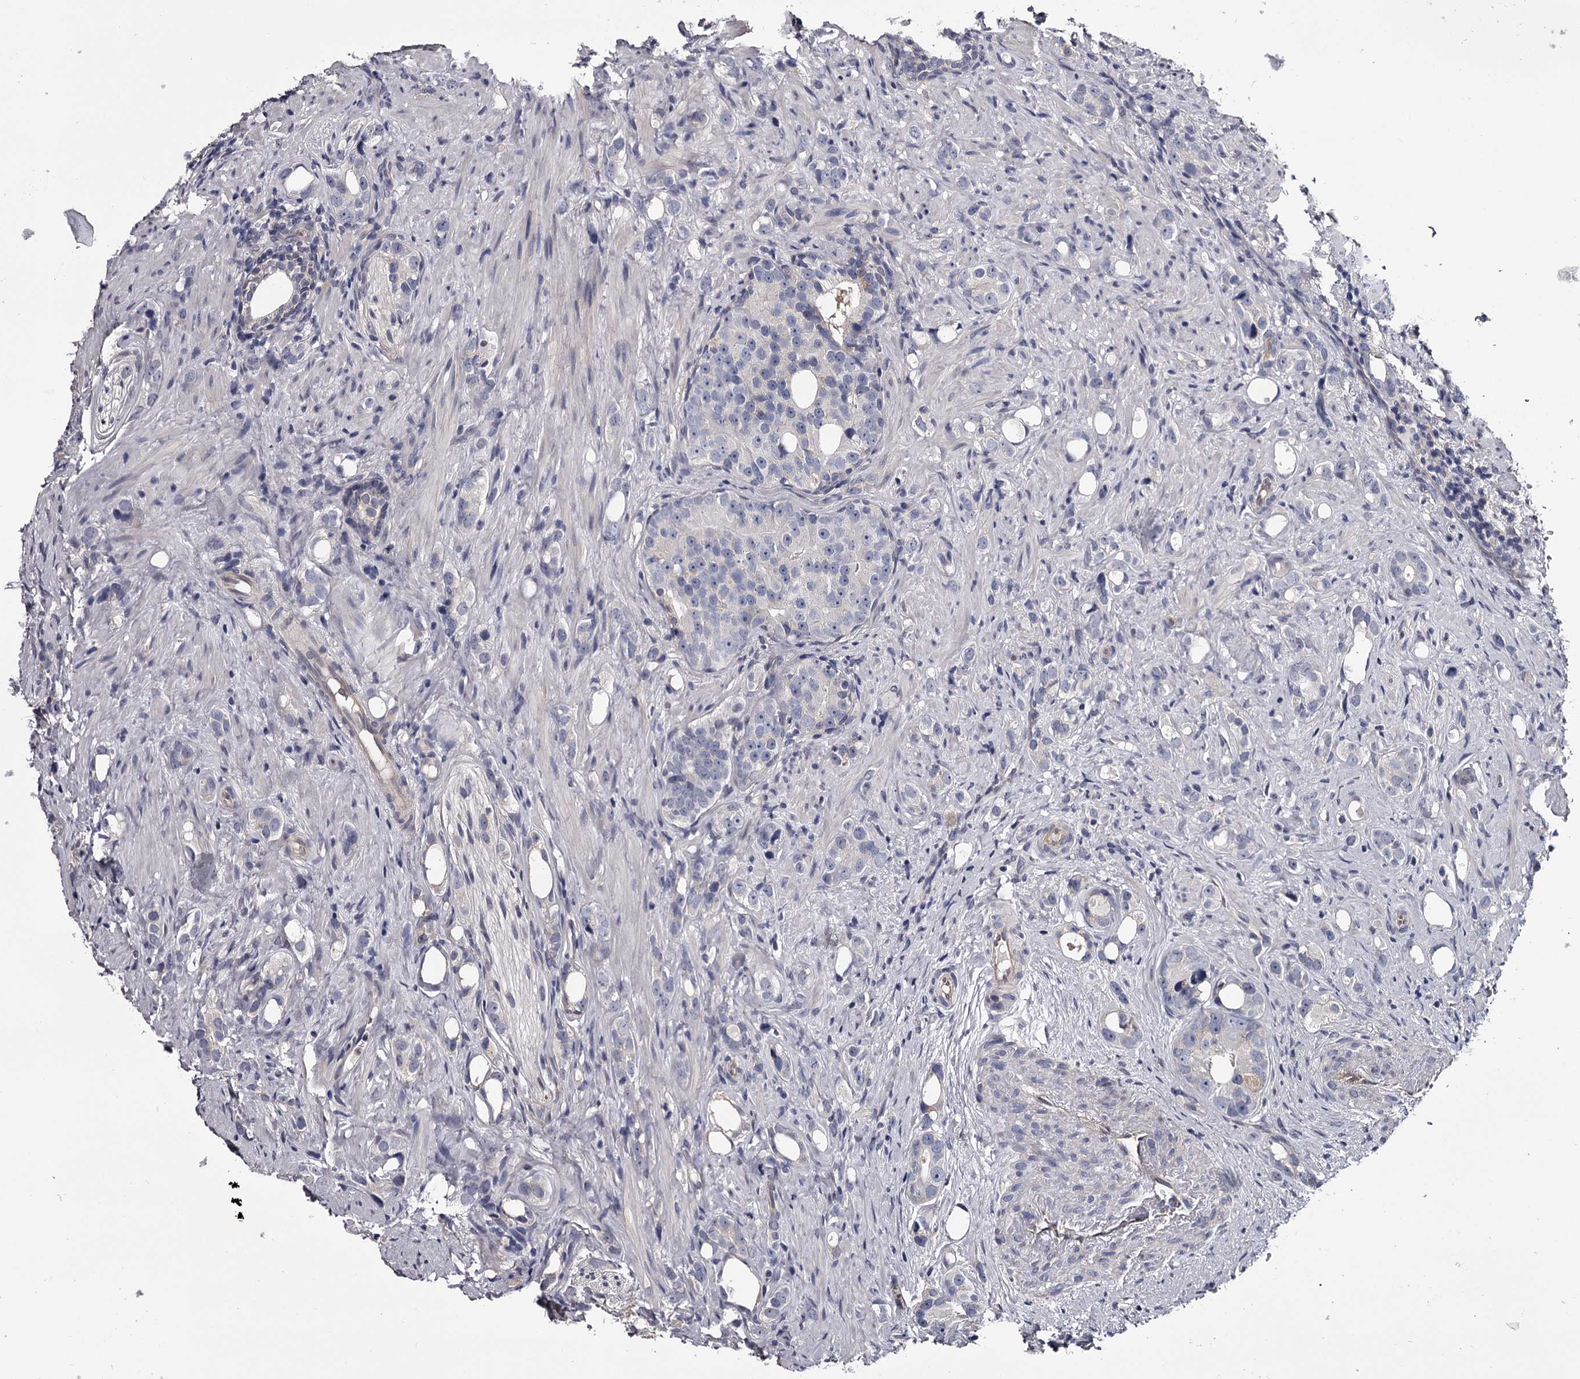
{"staining": {"intensity": "negative", "quantity": "none", "location": "none"}, "tissue": "prostate cancer", "cell_type": "Tumor cells", "image_type": "cancer", "snomed": [{"axis": "morphology", "description": "Adenocarcinoma, High grade"}, {"axis": "topography", "description": "Prostate"}], "caption": "Prostate cancer (adenocarcinoma (high-grade)) was stained to show a protein in brown. There is no significant staining in tumor cells.", "gene": "GSTO1", "patient": {"sex": "male", "age": 63}}